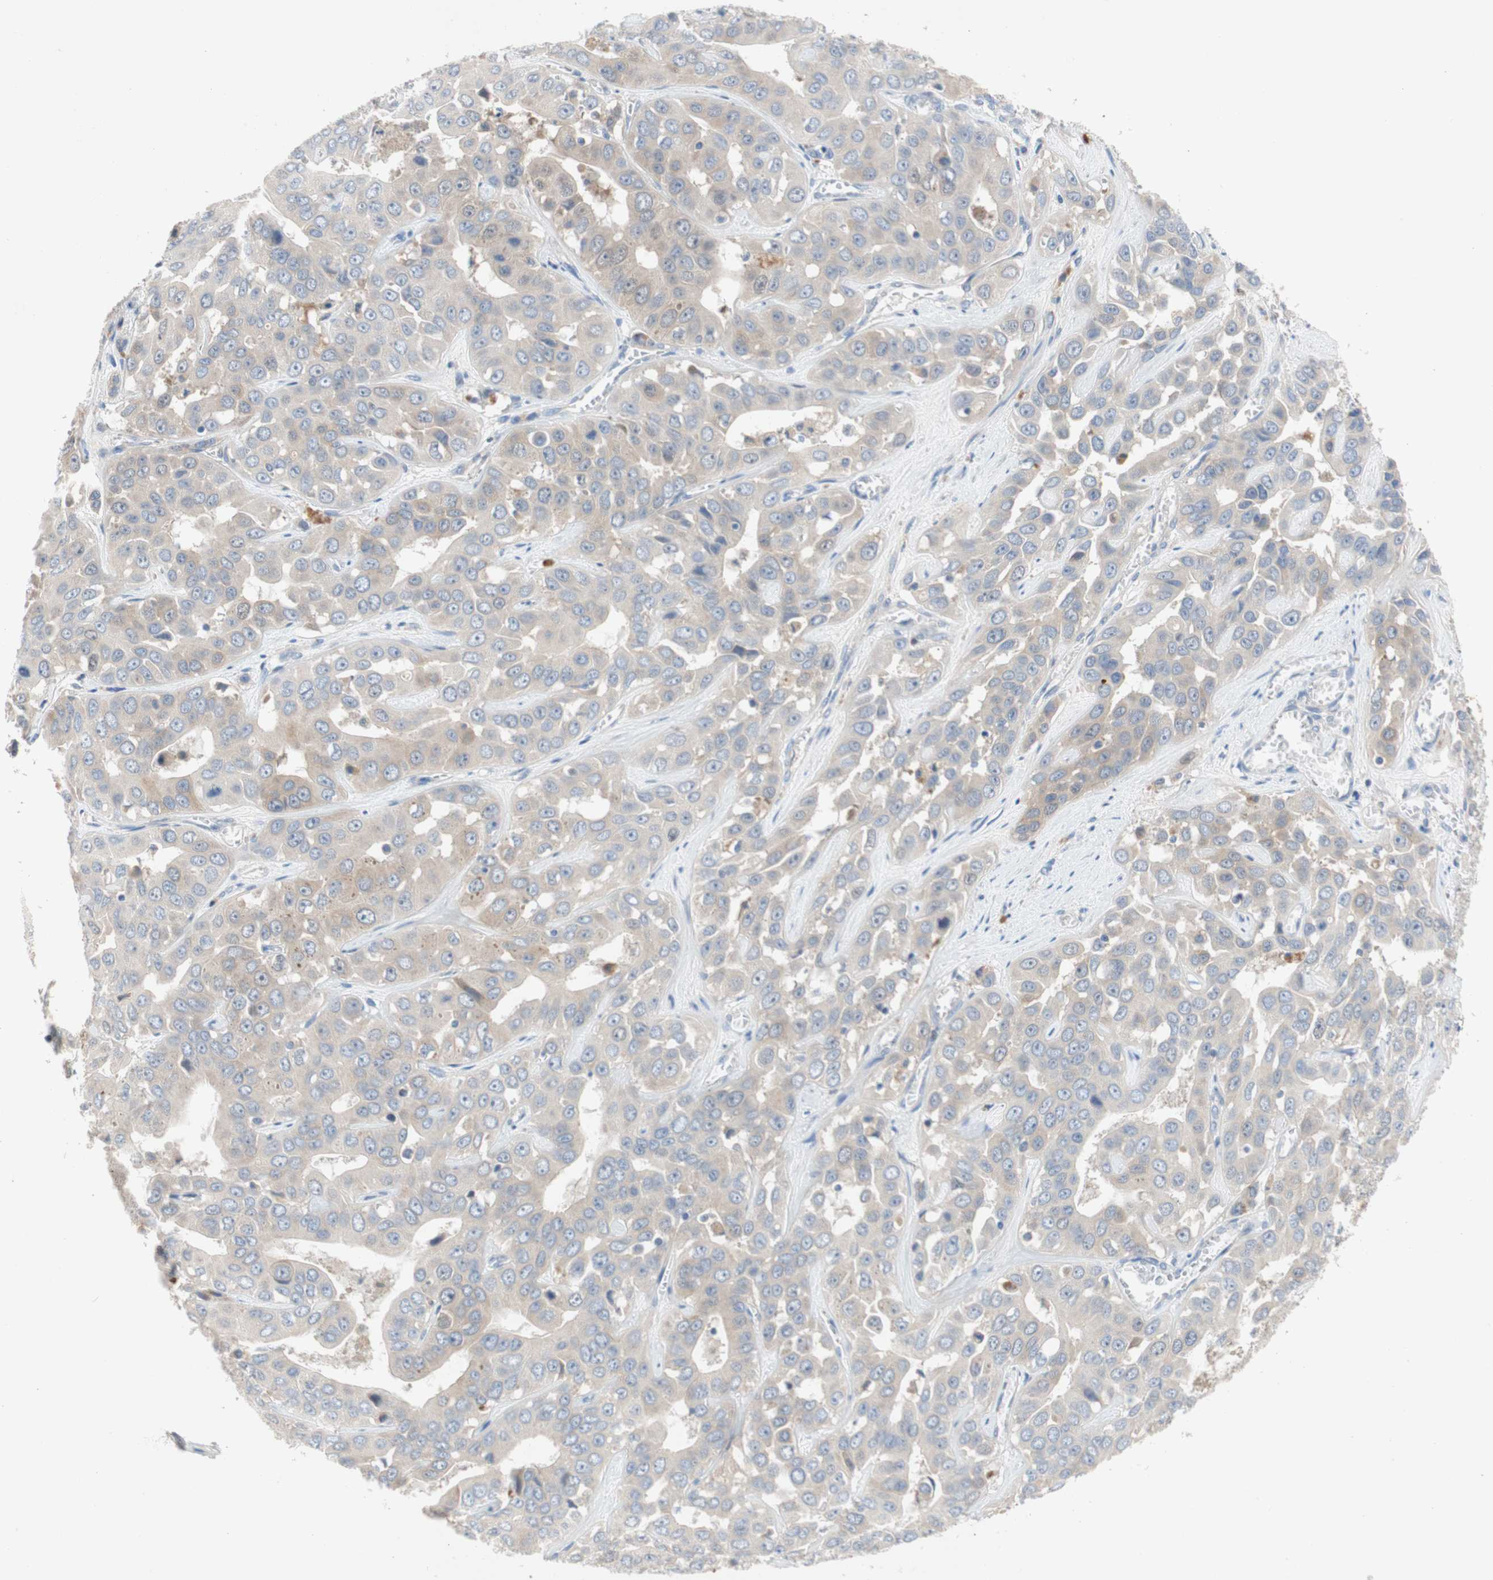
{"staining": {"intensity": "weak", "quantity": "<25%", "location": "cytoplasmic/membranous"}, "tissue": "liver cancer", "cell_type": "Tumor cells", "image_type": "cancer", "snomed": [{"axis": "morphology", "description": "Cholangiocarcinoma"}, {"axis": "topography", "description": "Liver"}], "caption": "An image of human liver cancer (cholangiocarcinoma) is negative for staining in tumor cells.", "gene": "RELB", "patient": {"sex": "female", "age": 52}}